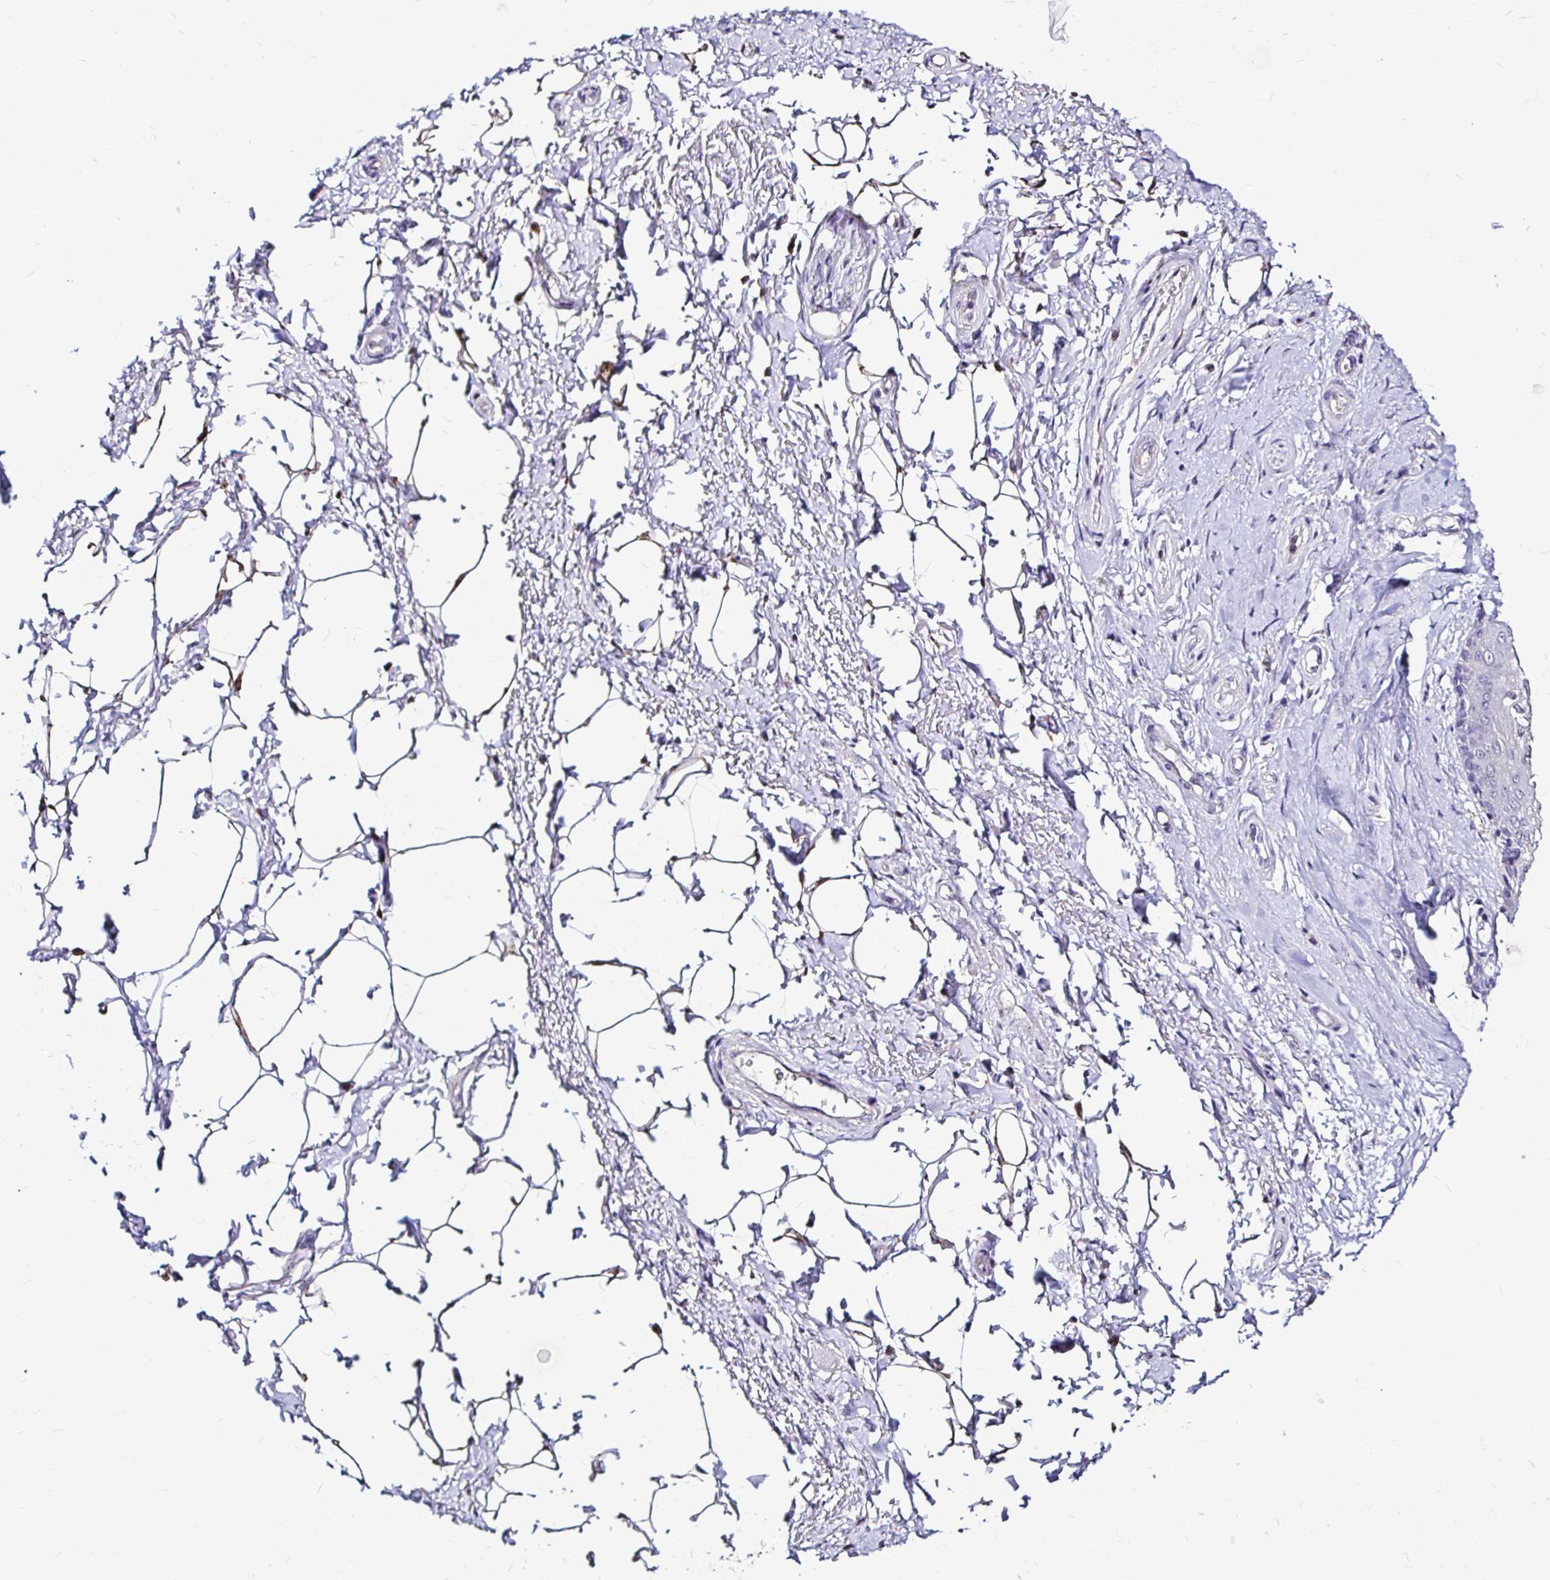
{"staining": {"intensity": "moderate", "quantity": "<25%", "location": "cytoplasmic/membranous"}, "tissue": "adipose tissue", "cell_type": "Adipocytes", "image_type": "normal", "snomed": [{"axis": "morphology", "description": "Normal tissue, NOS"}, {"axis": "topography", "description": "Peripheral nerve tissue"}], "caption": "Adipose tissue stained with DAB (3,3'-diaminobenzidine) immunohistochemistry (IHC) reveals low levels of moderate cytoplasmic/membranous staining in approximately <25% of adipocytes. (DAB IHC, brown staining for protein, blue staining for nuclei).", "gene": "IDH1", "patient": {"sex": "male", "age": 51}}